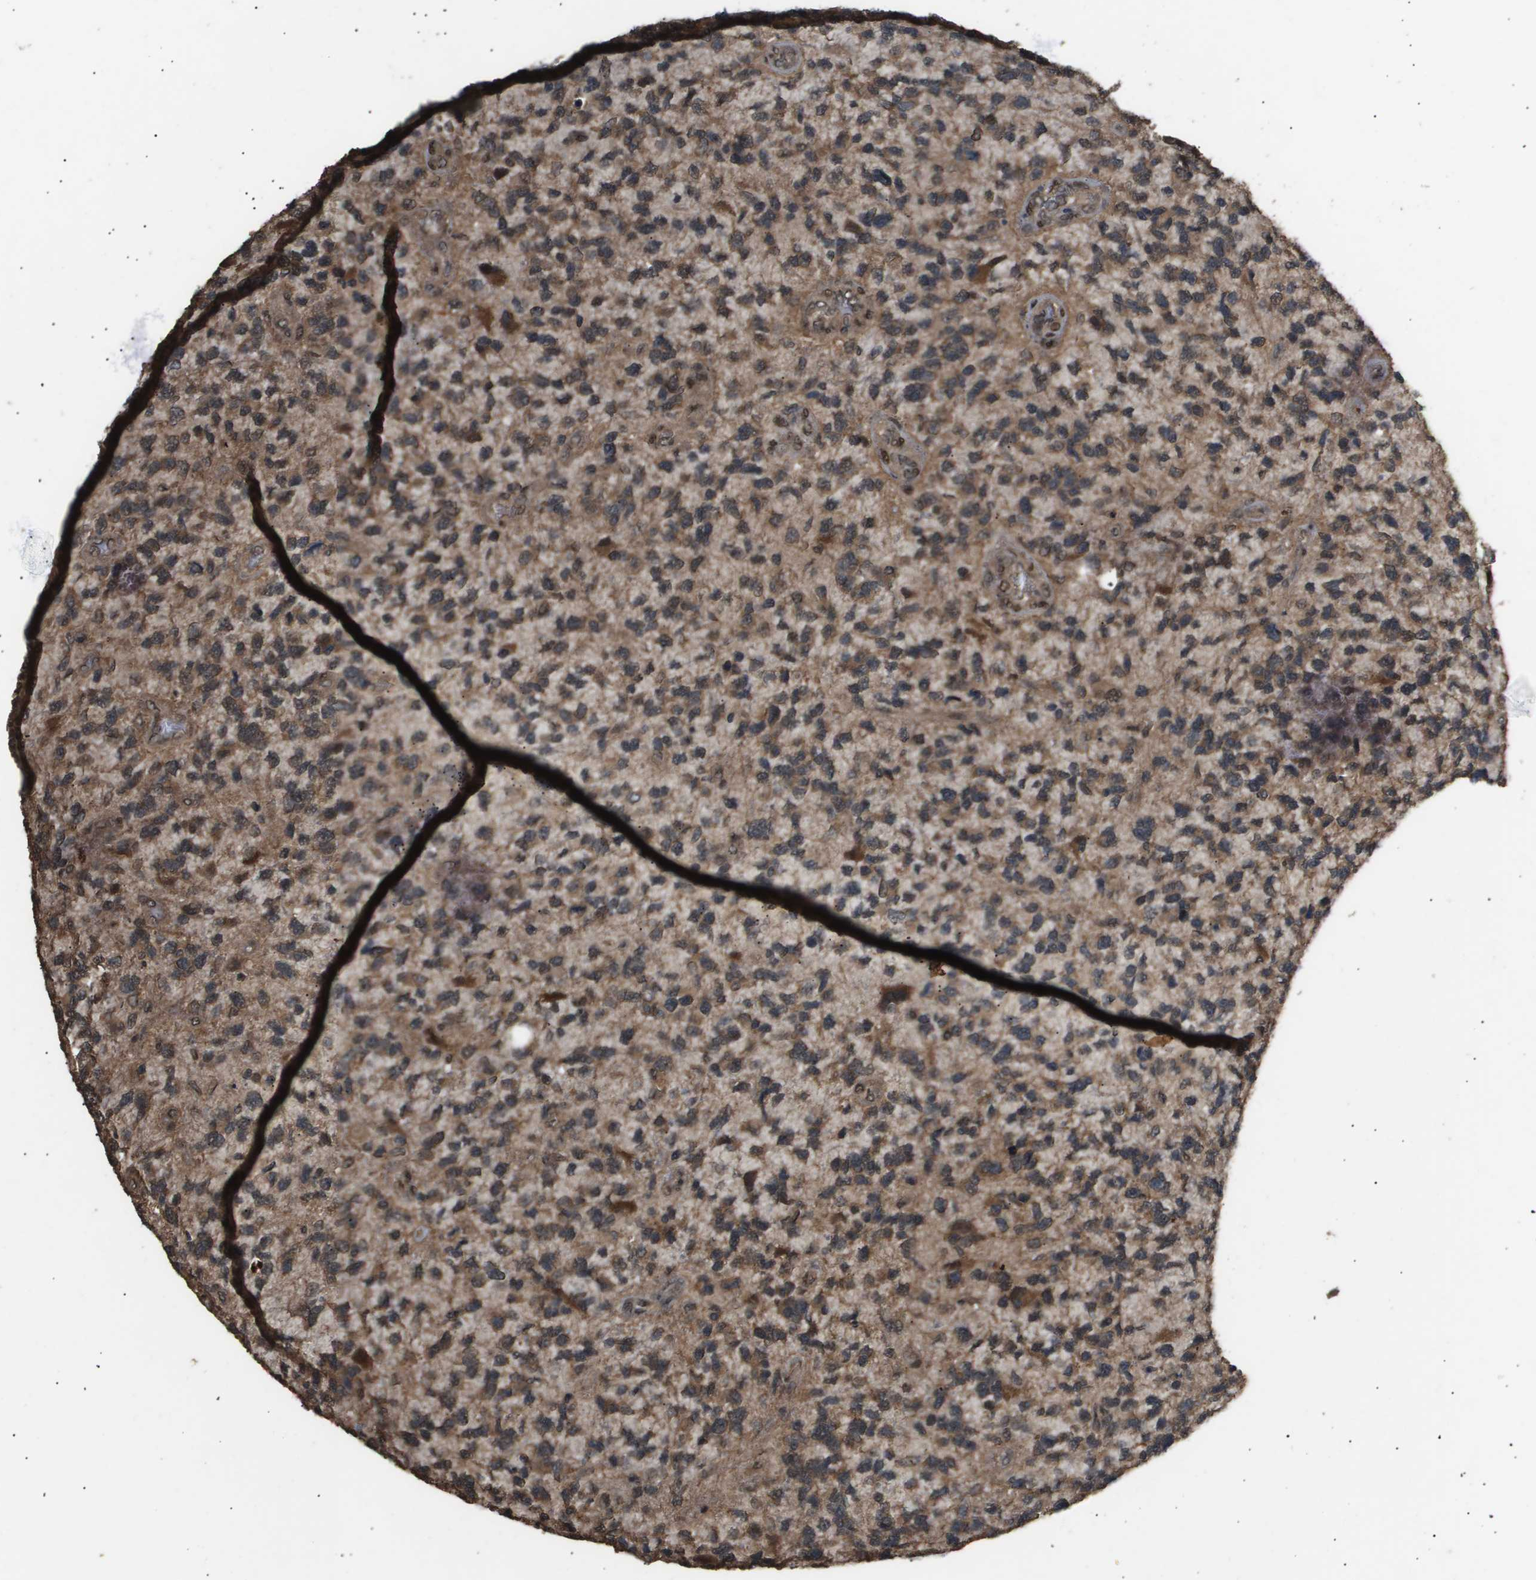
{"staining": {"intensity": "moderate", "quantity": ">75%", "location": "cytoplasmic/membranous,nuclear"}, "tissue": "glioma", "cell_type": "Tumor cells", "image_type": "cancer", "snomed": [{"axis": "morphology", "description": "Glioma, malignant, High grade"}, {"axis": "topography", "description": "Brain"}], "caption": "Human malignant glioma (high-grade) stained with a protein marker reveals moderate staining in tumor cells.", "gene": "ING1", "patient": {"sex": "female", "age": 58}}